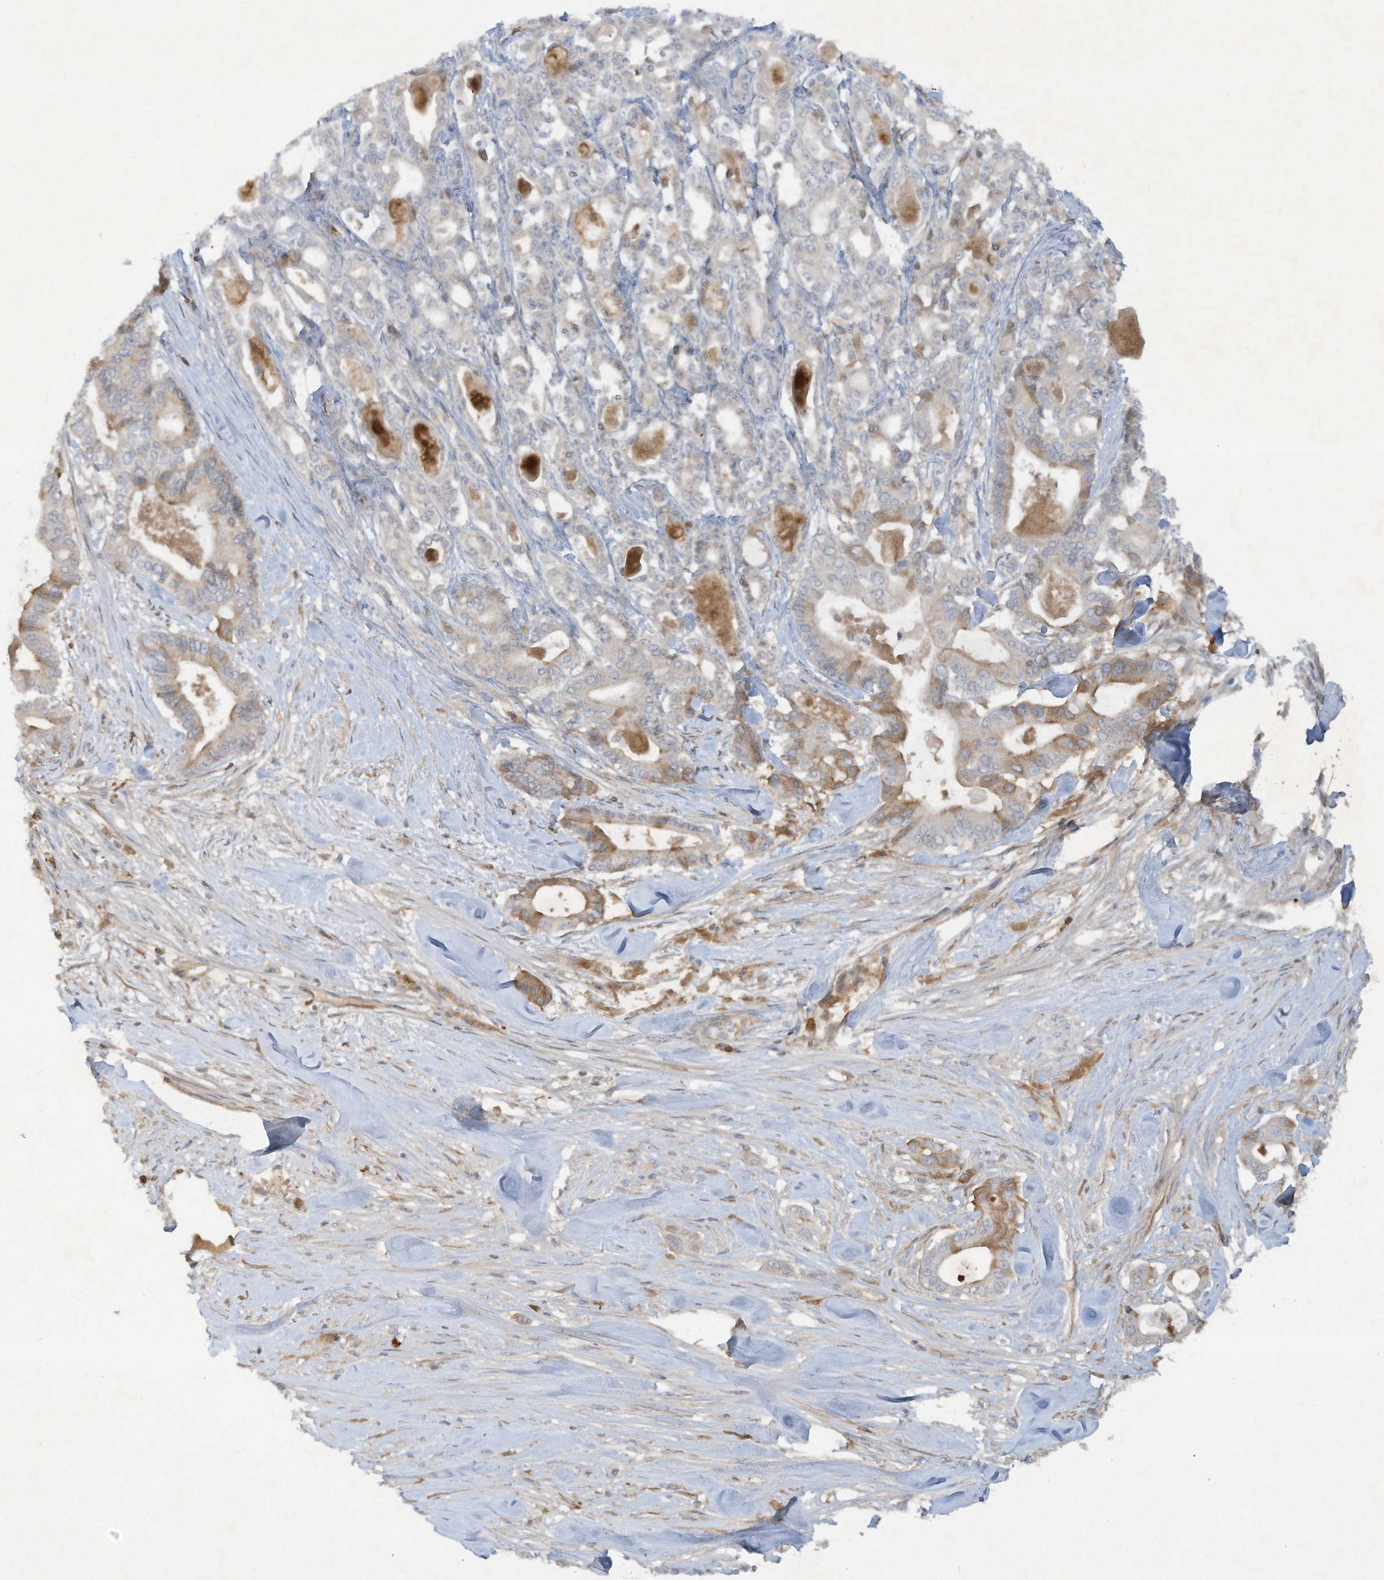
{"staining": {"intensity": "moderate", "quantity": "<25%", "location": "cytoplasmic/membranous"}, "tissue": "pancreatic cancer", "cell_type": "Tumor cells", "image_type": "cancer", "snomed": [{"axis": "morphology", "description": "Adenocarcinoma, NOS"}, {"axis": "topography", "description": "Pancreas"}], "caption": "Pancreatic cancer stained with a brown dye displays moderate cytoplasmic/membranous positive positivity in approximately <25% of tumor cells.", "gene": "FETUB", "patient": {"sex": "male", "age": 63}}